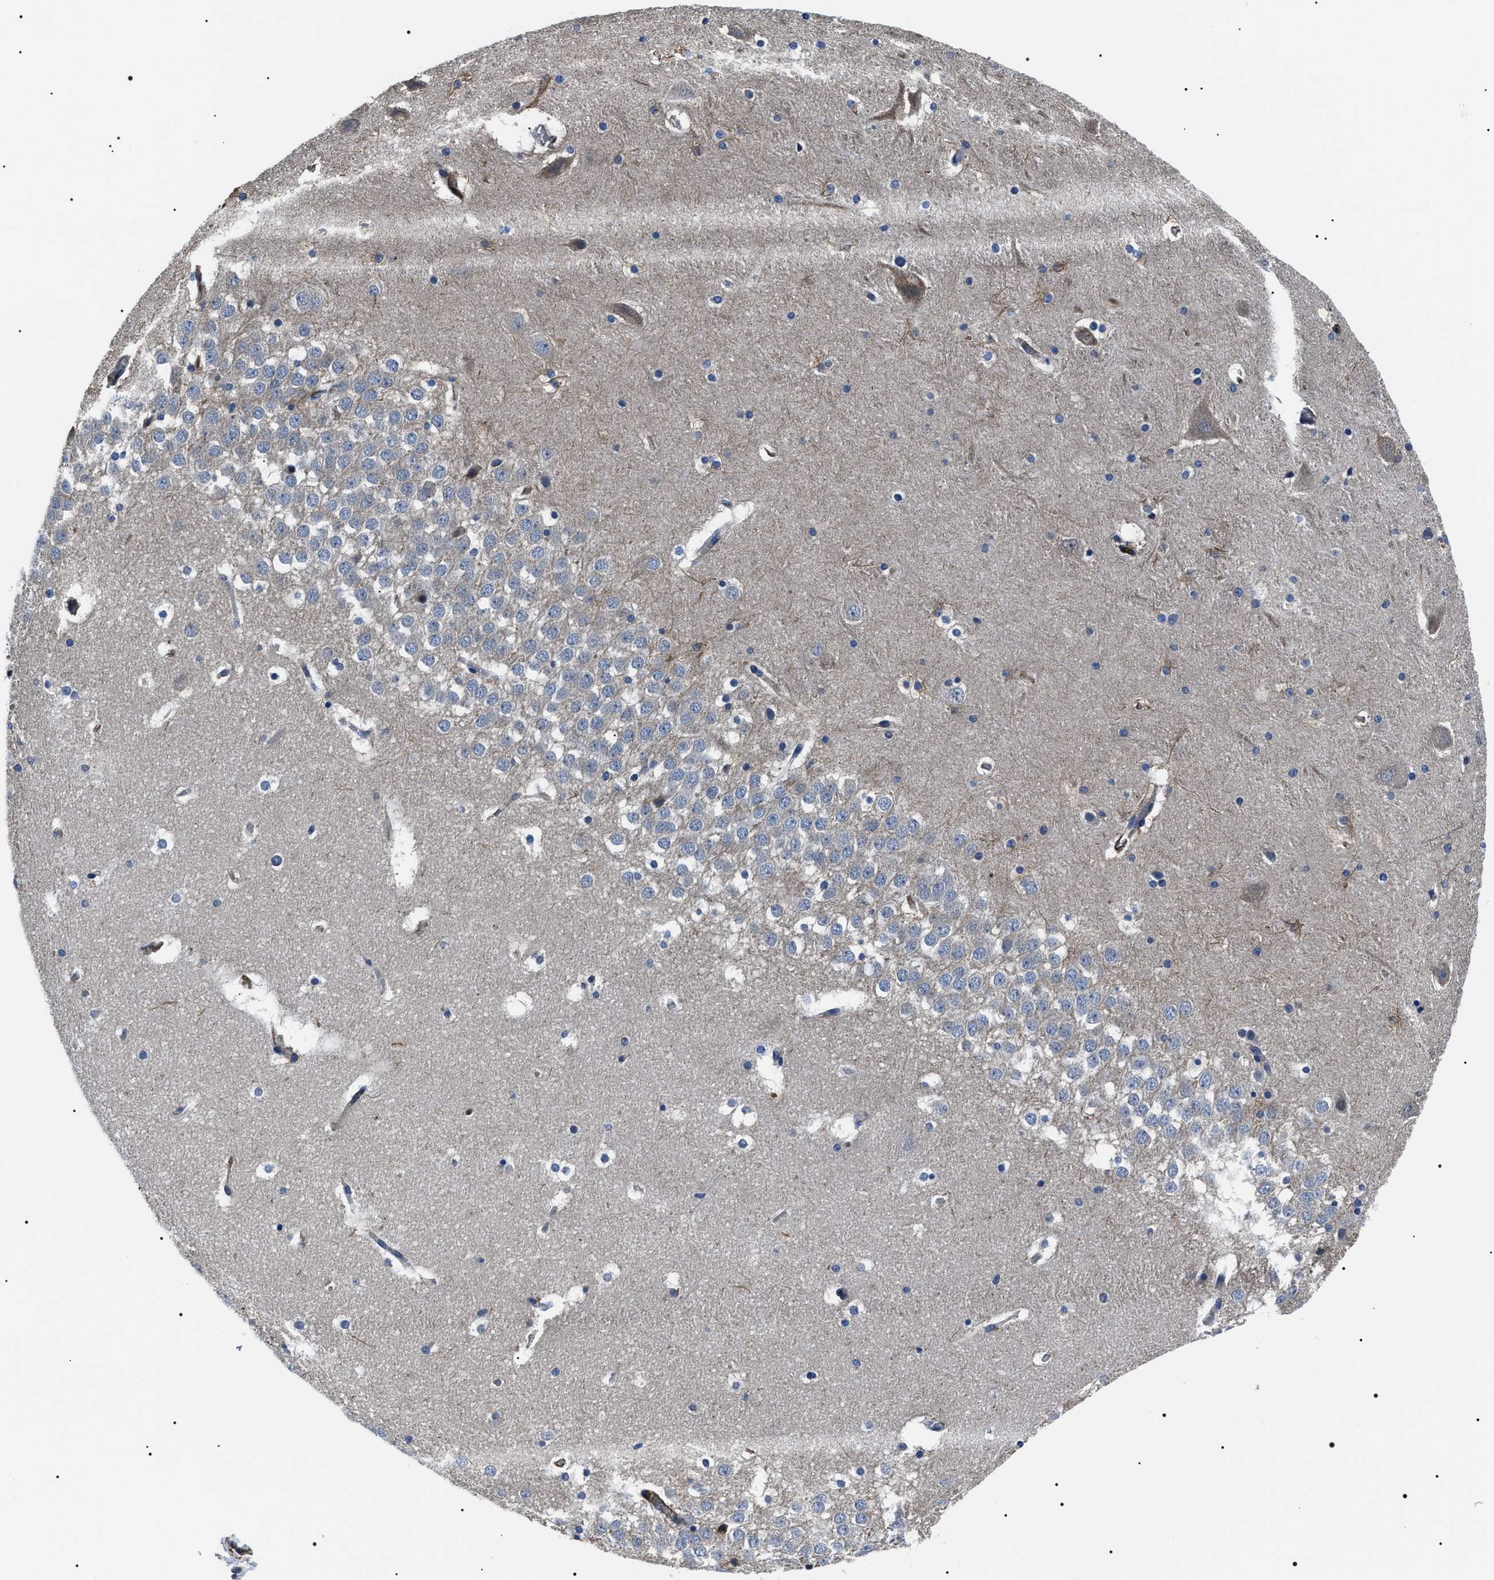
{"staining": {"intensity": "negative", "quantity": "none", "location": "none"}, "tissue": "hippocampus", "cell_type": "Glial cells", "image_type": "normal", "snomed": [{"axis": "morphology", "description": "Normal tissue, NOS"}, {"axis": "topography", "description": "Hippocampus"}], "caption": "The image displays no significant staining in glial cells of hippocampus.", "gene": "BAG2", "patient": {"sex": "male", "age": 45}}